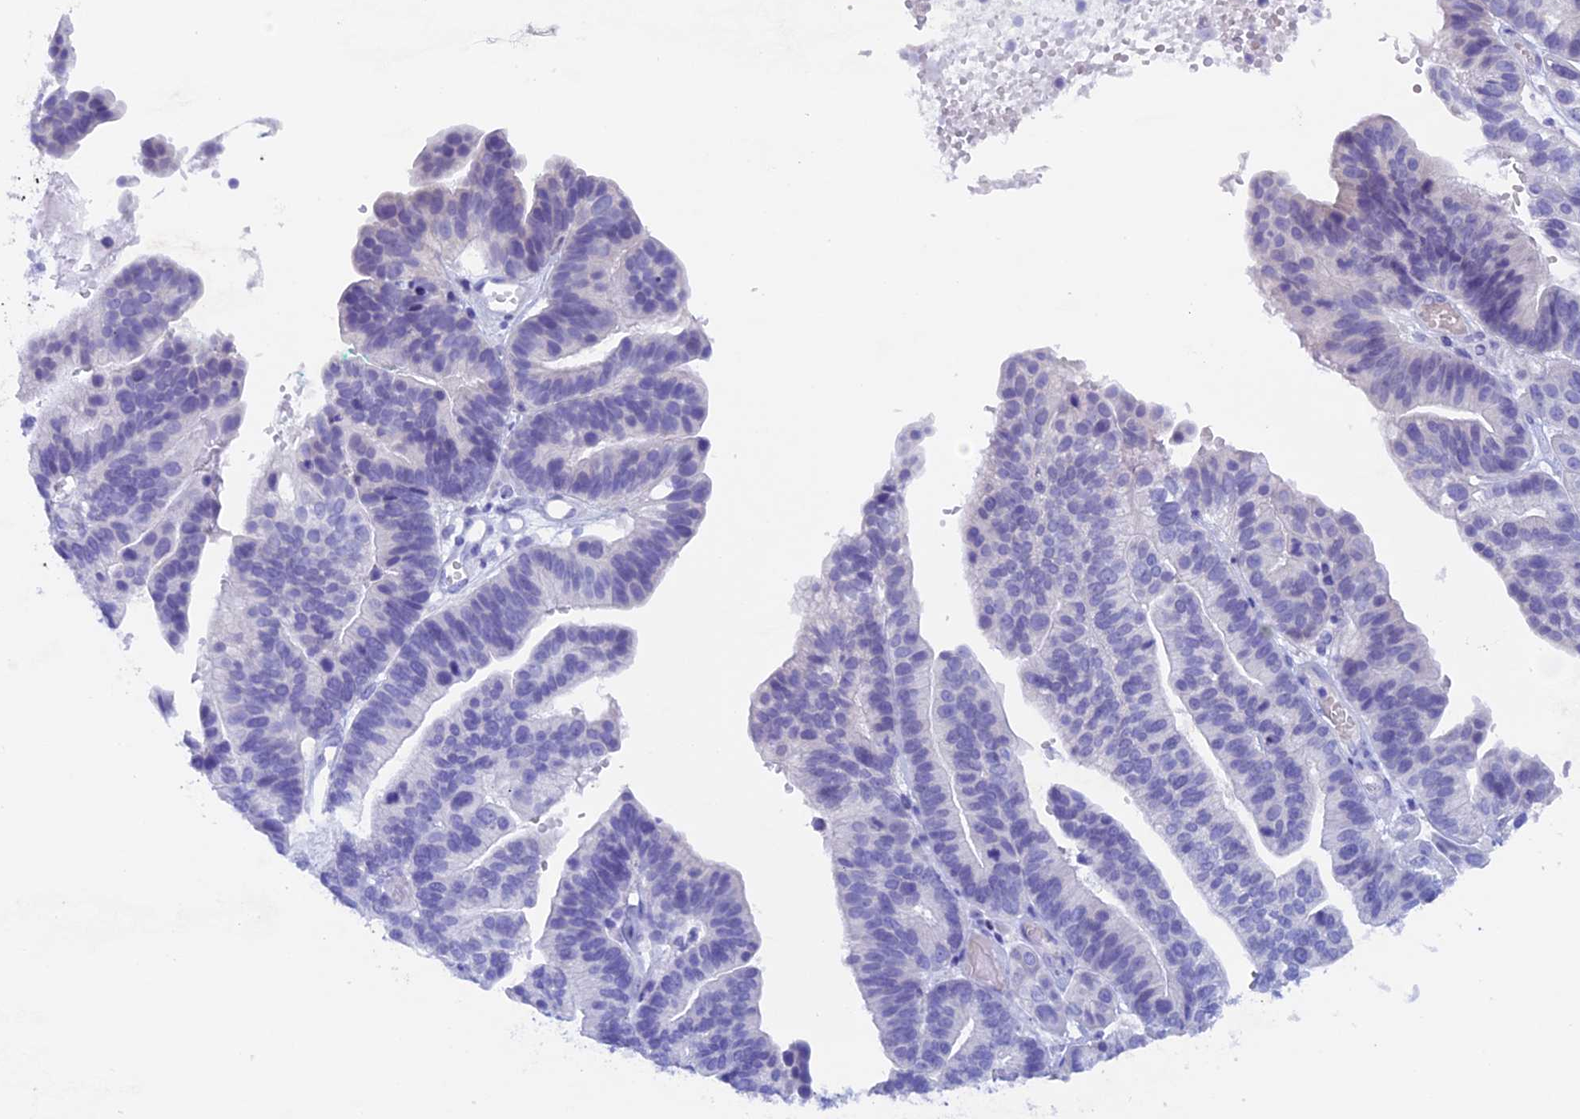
{"staining": {"intensity": "negative", "quantity": "none", "location": "none"}, "tissue": "ovarian cancer", "cell_type": "Tumor cells", "image_type": "cancer", "snomed": [{"axis": "morphology", "description": "Cystadenocarcinoma, serous, NOS"}, {"axis": "topography", "description": "Ovary"}], "caption": "This is a photomicrograph of immunohistochemistry staining of ovarian cancer, which shows no expression in tumor cells.", "gene": "PSMC3IP", "patient": {"sex": "female", "age": 56}}